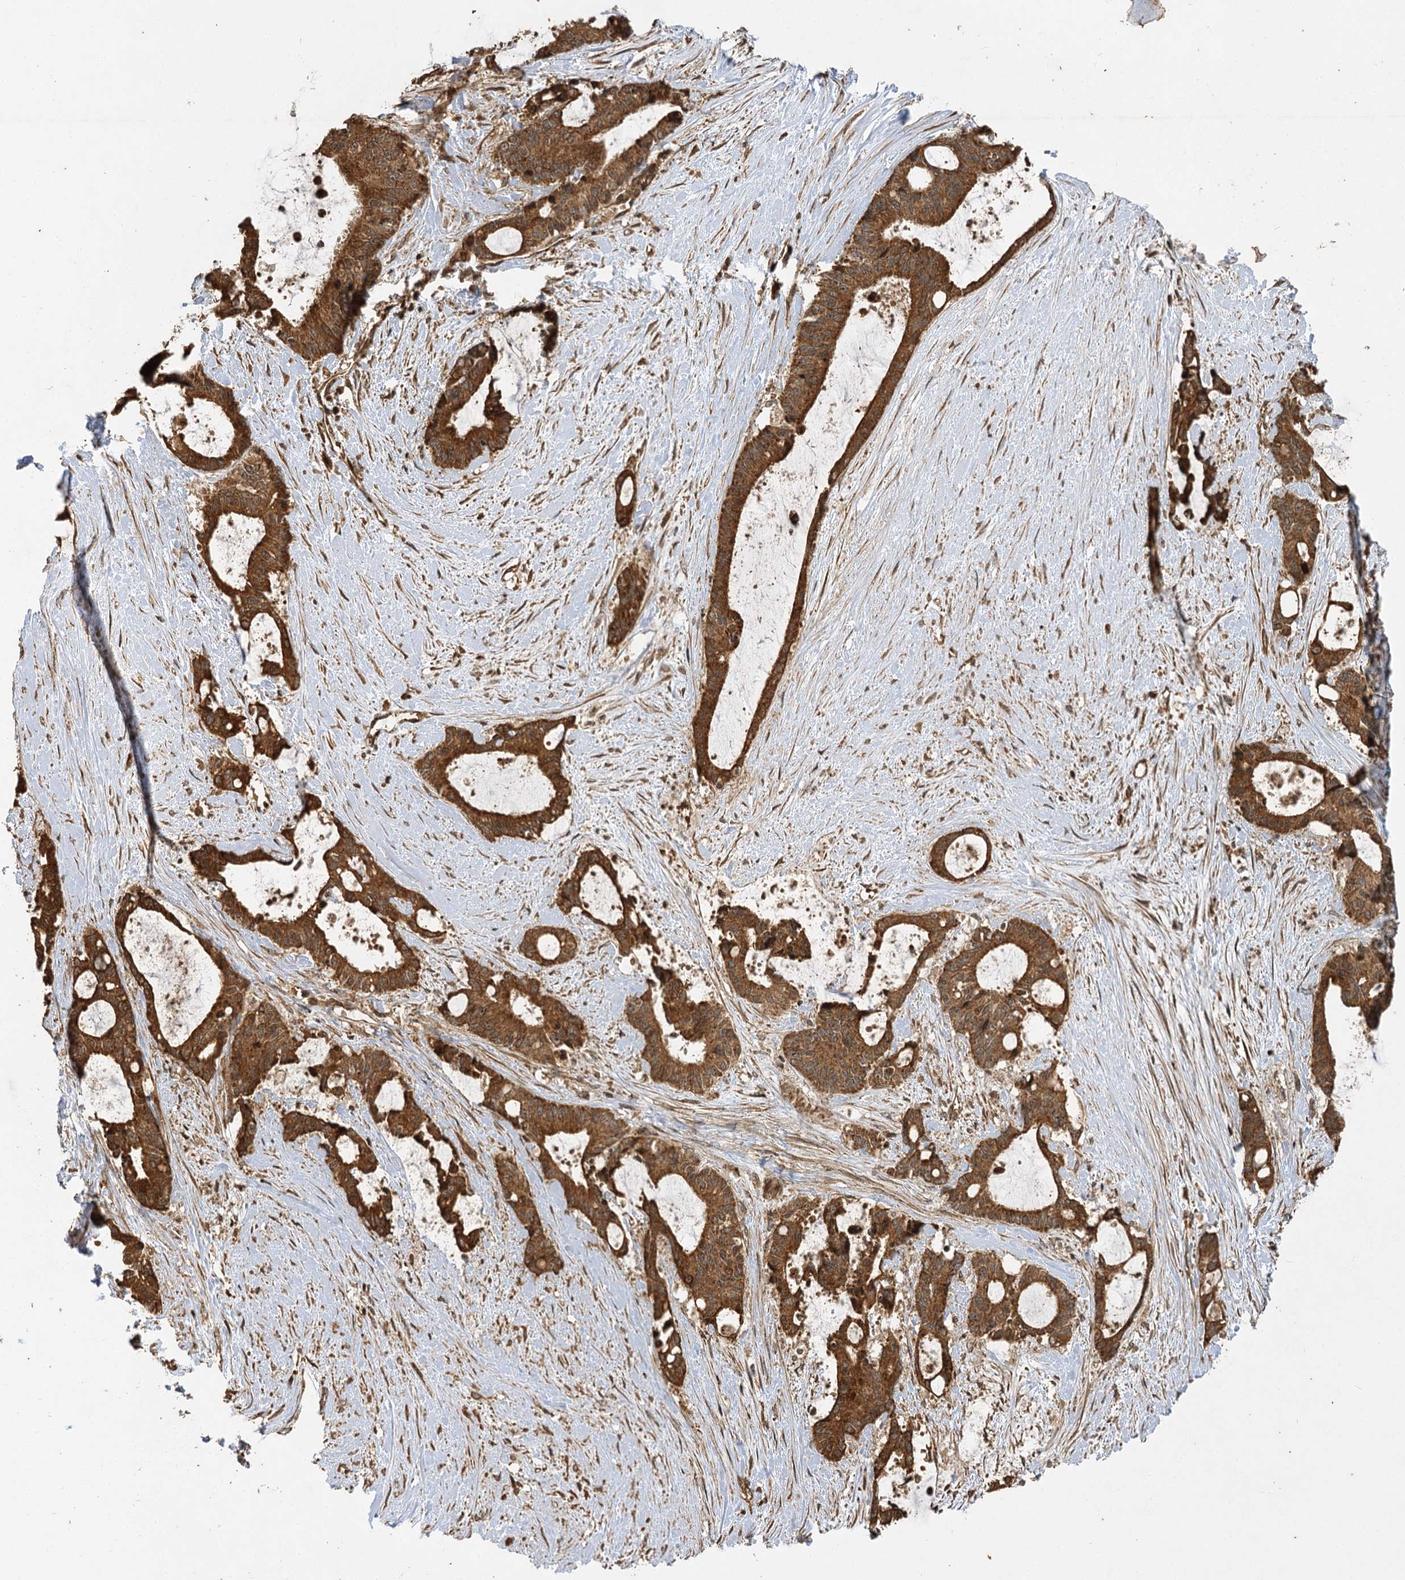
{"staining": {"intensity": "strong", "quantity": ">75%", "location": "cytoplasmic/membranous,nuclear"}, "tissue": "liver cancer", "cell_type": "Tumor cells", "image_type": "cancer", "snomed": [{"axis": "morphology", "description": "Normal tissue, NOS"}, {"axis": "morphology", "description": "Cholangiocarcinoma"}, {"axis": "topography", "description": "Liver"}, {"axis": "topography", "description": "Peripheral nerve tissue"}], "caption": "Immunohistochemistry image of human liver cholangiocarcinoma stained for a protein (brown), which shows high levels of strong cytoplasmic/membranous and nuclear positivity in about >75% of tumor cells.", "gene": "IL11RA", "patient": {"sex": "female", "age": 73}}